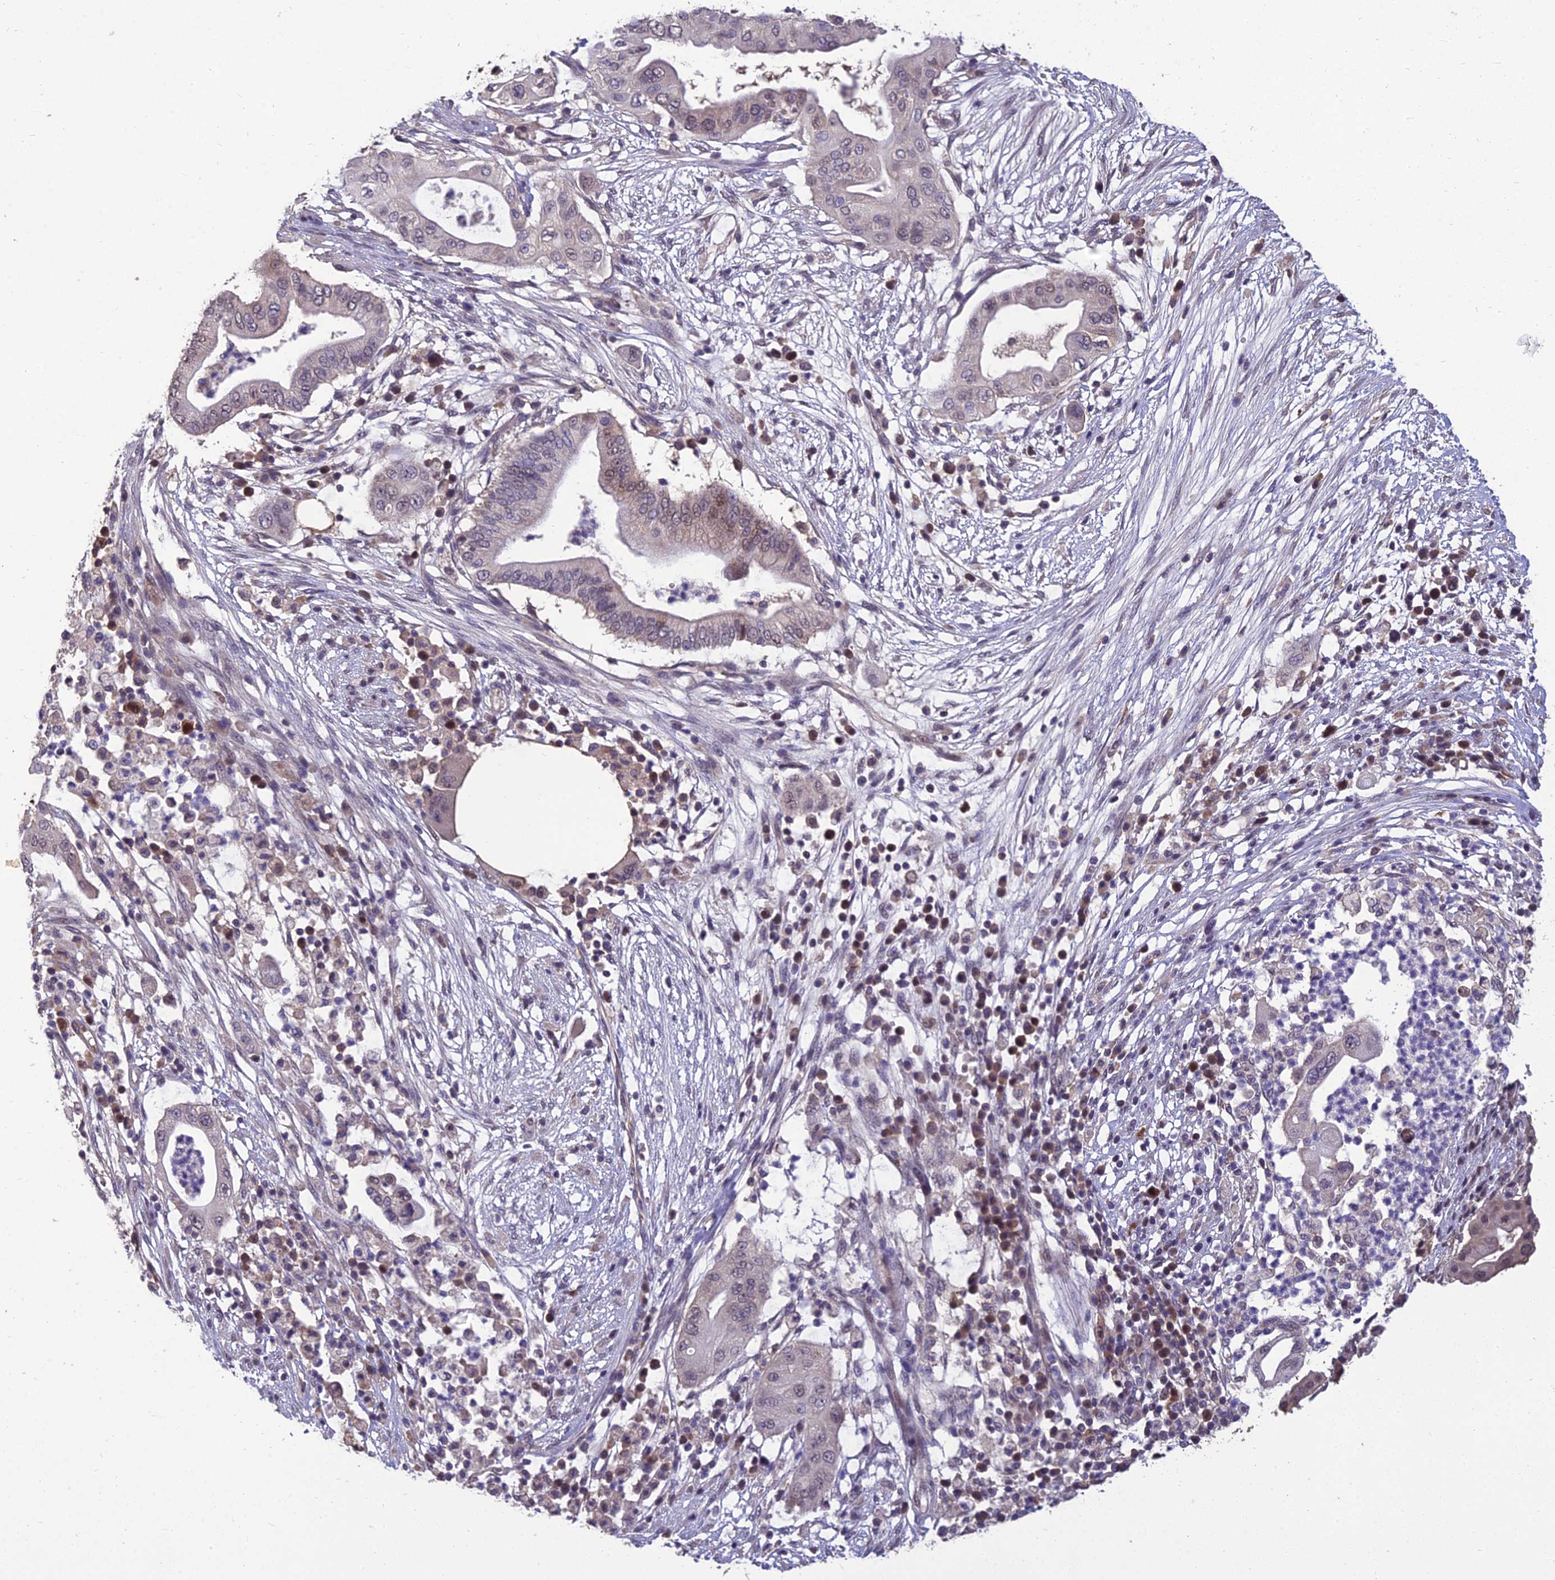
{"staining": {"intensity": "weak", "quantity": "25%-75%", "location": "nuclear"}, "tissue": "pancreatic cancer", "cell_type": "Tumor cells", "image_type": "cancer", "snomed": [{"axis": "morphology", "description": "Adenocarcinoma, NOS"}, {"axis": "topography", "description": "Pancreas"}], "caption": "Adenocarcinoma (pancreatic) stained with a protein marker demonstrates weak staining in tumor cells.", "gene": "GRWD1", "patient": {"sex": "male", "age": 68}}